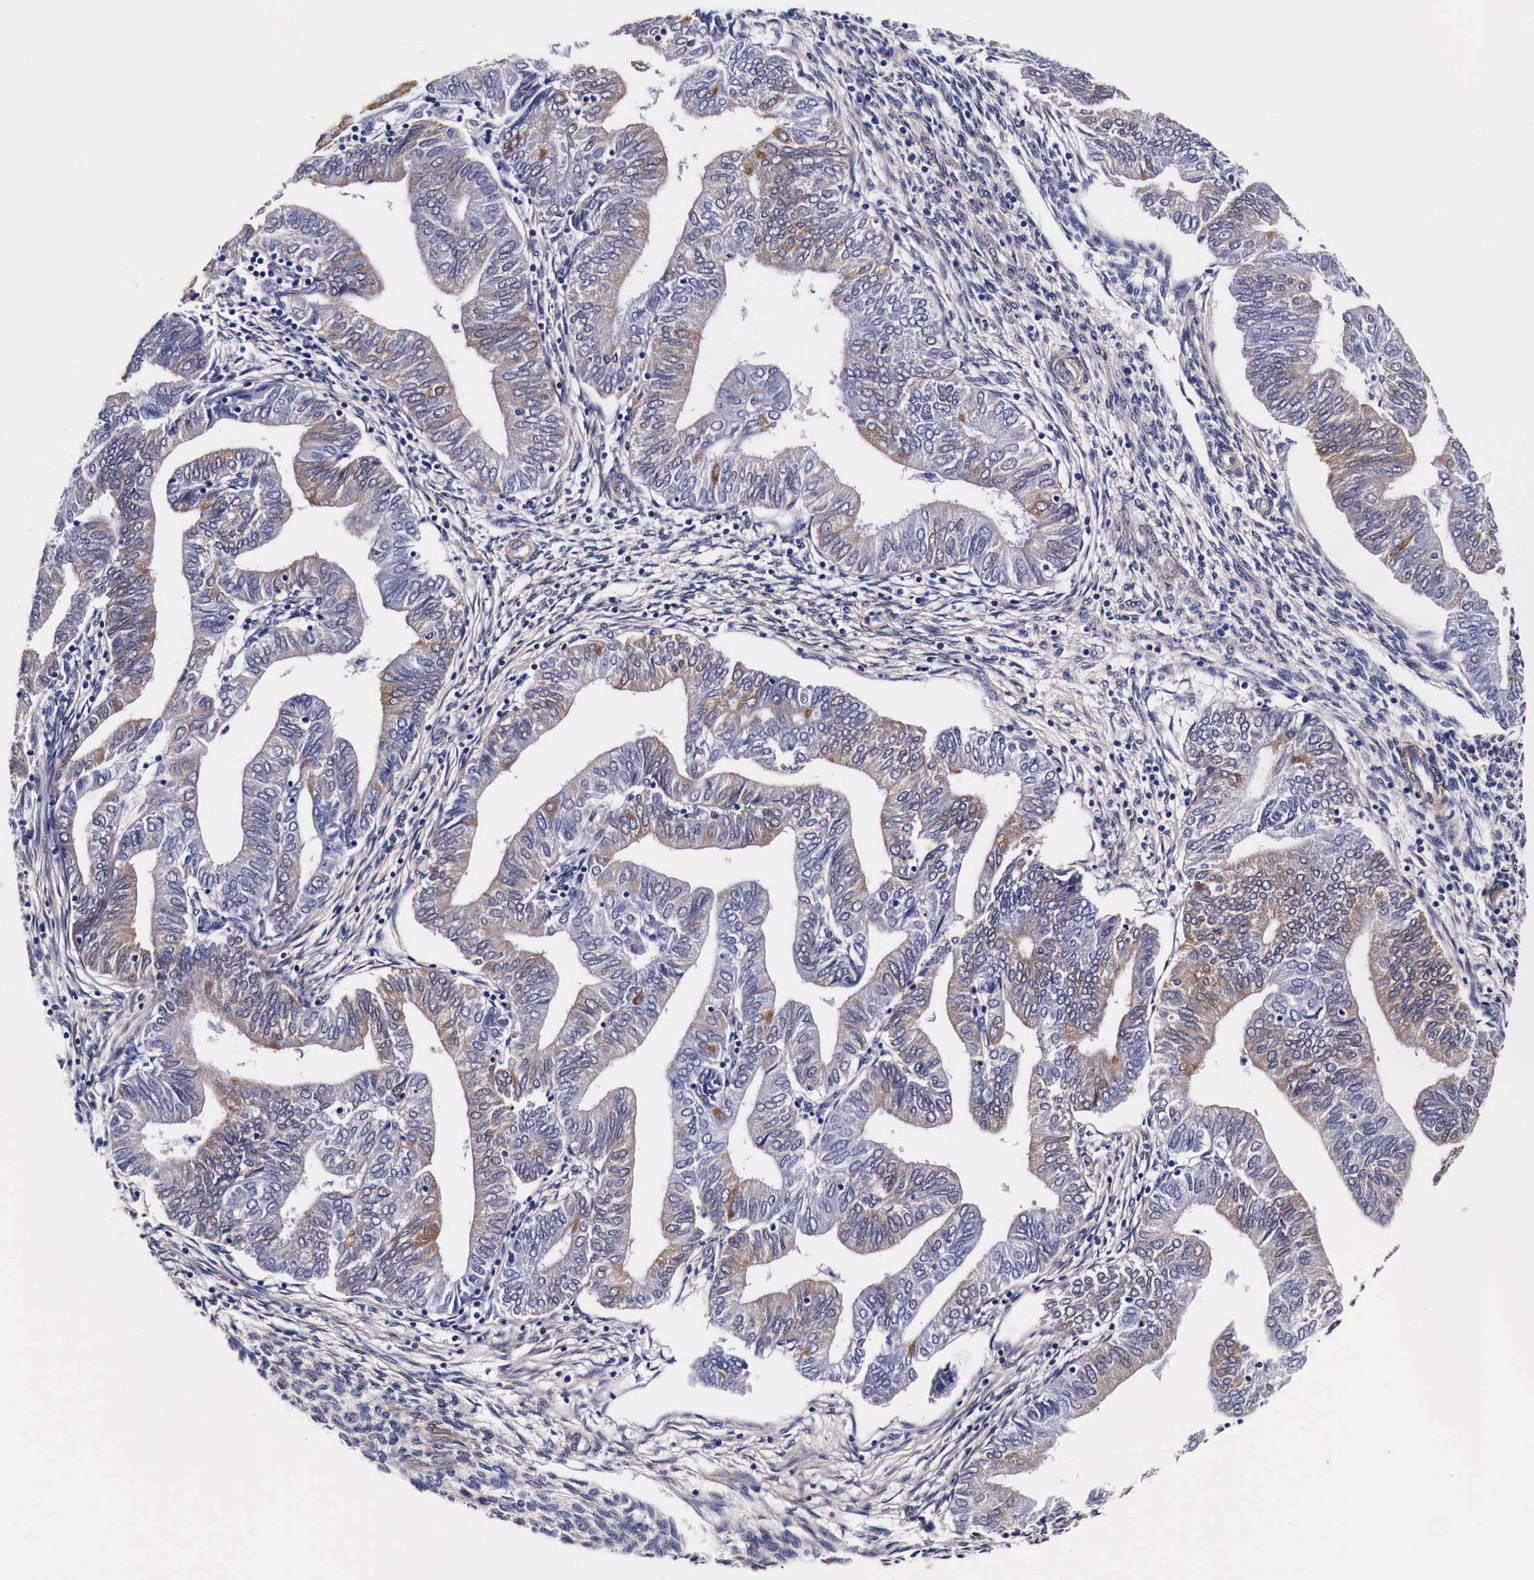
{"staining": {"intensity": "moderate", "quantity": "25%-75%", "location": "cytoplasmic/membranous"}, "tissue": "endometrial cancer", "cell_type": "Tumor cells", "image_type": "cancer", "snomed": [{"axis": "morphology", "description": "Adenocarcinoma, NOS"}, {"axis": "topography", "description": "Endometrium"}], "caption": "Immunohistochemical staining of human endometrial cancer (adenocarcinoma) exhibits moderate cytoplasmic/membranous protein expression in approximately 25%-75% of tumor cells.", "gene": "HSPB1", "patient": {"sex": "female", "age": 51}}